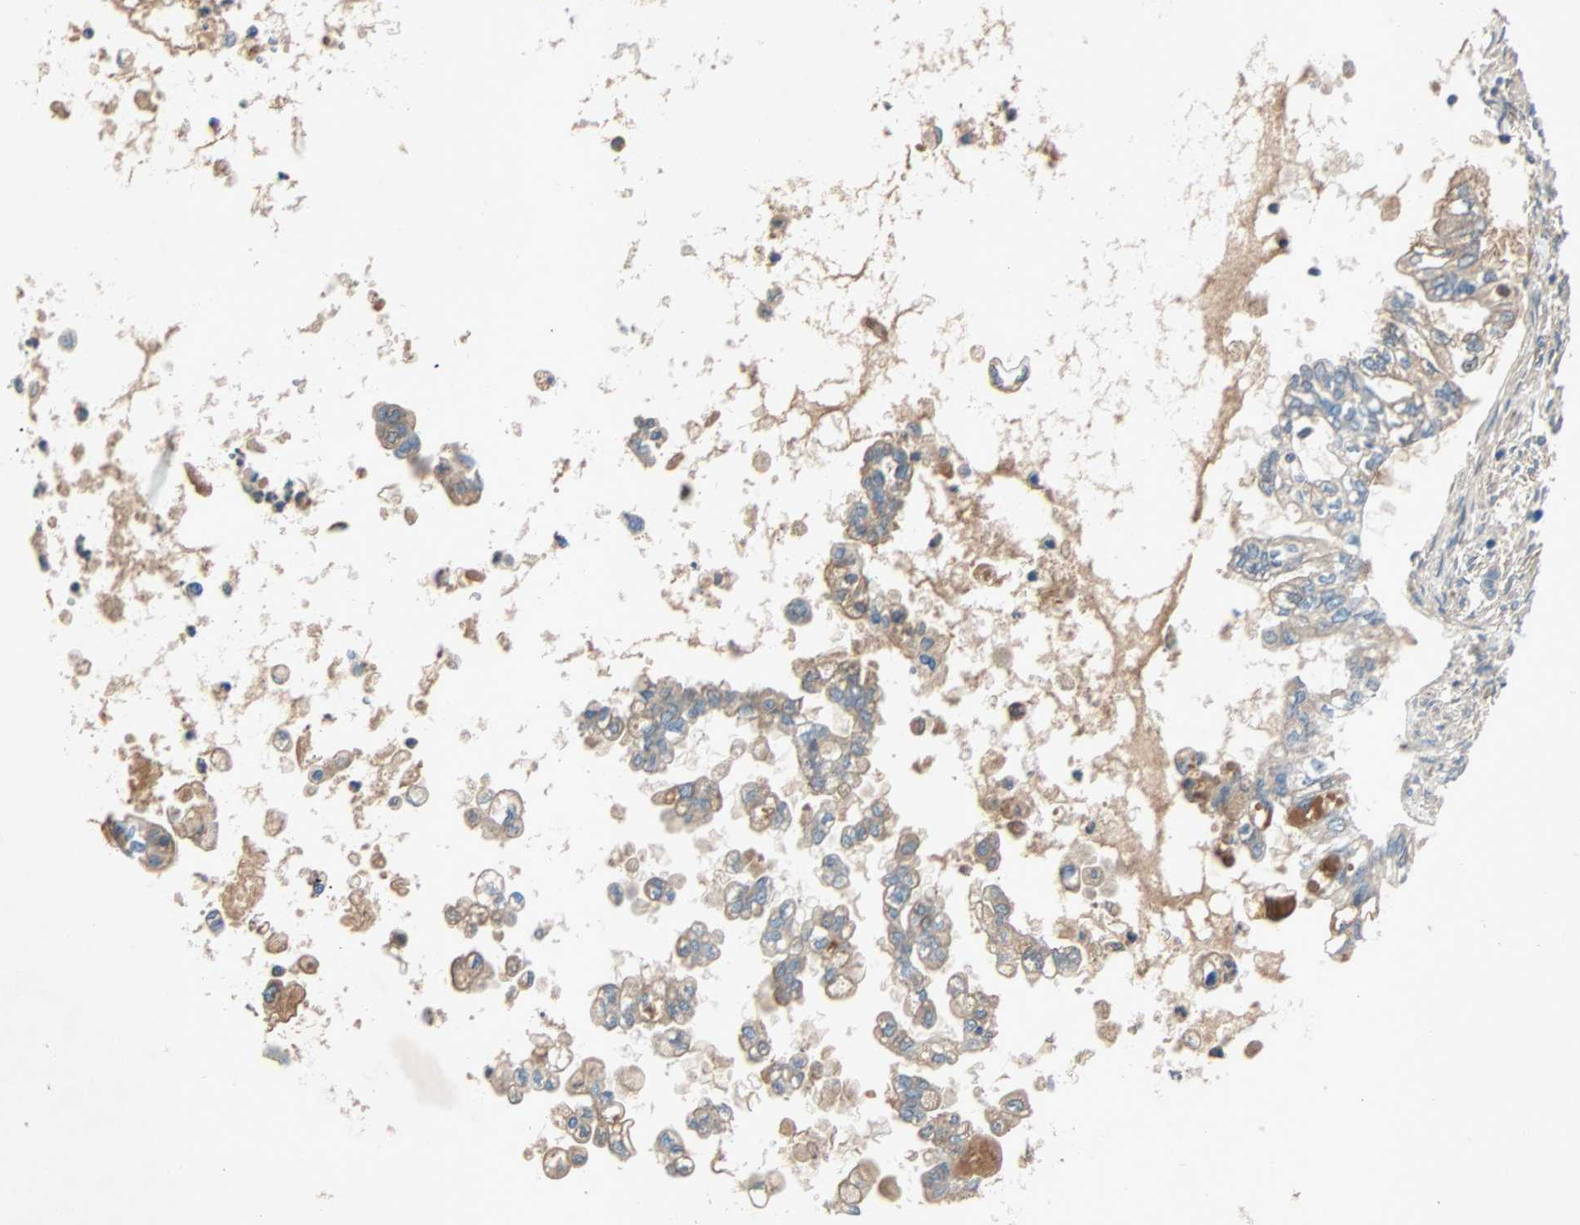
{"staining": {"intensity": "weak", "quantity": ">75%", "location": "cytoplasmic/membranous"}, "tissue": "pancreatic cancer", "cell_type": "Tumor cells", "image_type": "cancer", "snomed": [{"axis": "morphology", "description": "Normal tissue, NOS"}, {"axis": "topography", "description": "Pancreas"}], "caption": "IHC micrograph of pancreatic cancer stained for a protein (brown), which shows low levels of weak cytoplasmic/membranous positivity in approximately >75% of tumor cells.", "gene": "XYLT1", "patient": {"sex": "male", "age": 42}}